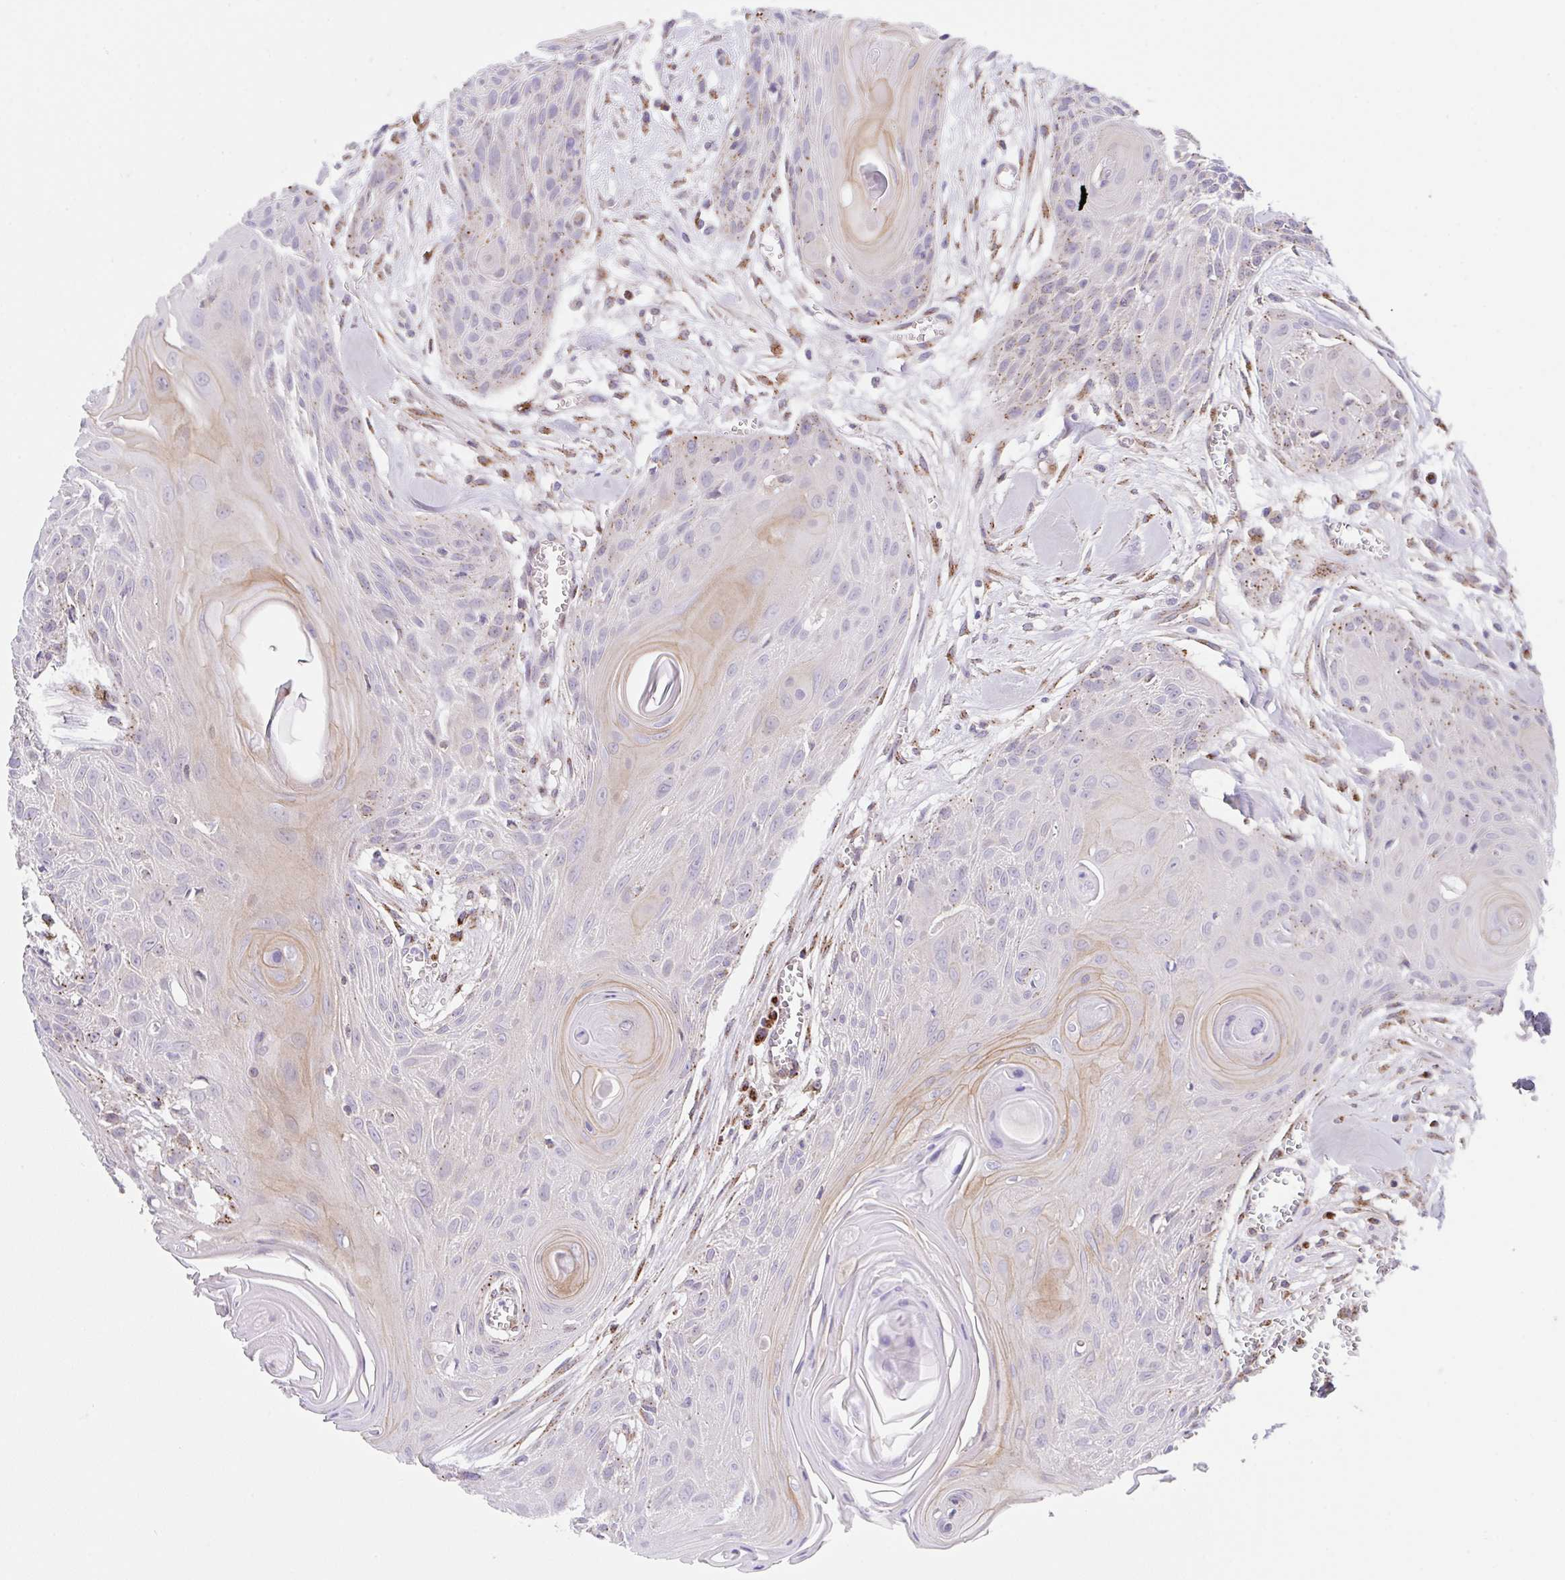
{"staining": {"intensity": "weak", "quantity": "25%-75%", "location": "cytoplasmic/membranous"}, "tissue": "head and neck cancer", "cell_type": "Tumor cells", "image_type": "cancer", "snomed": [{"axis": "morphology", "description": "Squamous cell carcinoma, NOS"}, {"axis": "topography", "description": "Lymph node"}, {"axis": "topography", "description": "Salivary gland"}, {"axis": "topography", "description": "Head-Neck"}], "caption": "A high-resolution micrograph shows IHC staining of head and neck cancer, which exhibits weak cytoplasmic/membranous positivity in about 25%-75% of tumor cells.", "gene": "PROSER3", "patient": {"sex": "female", "age": 74}}